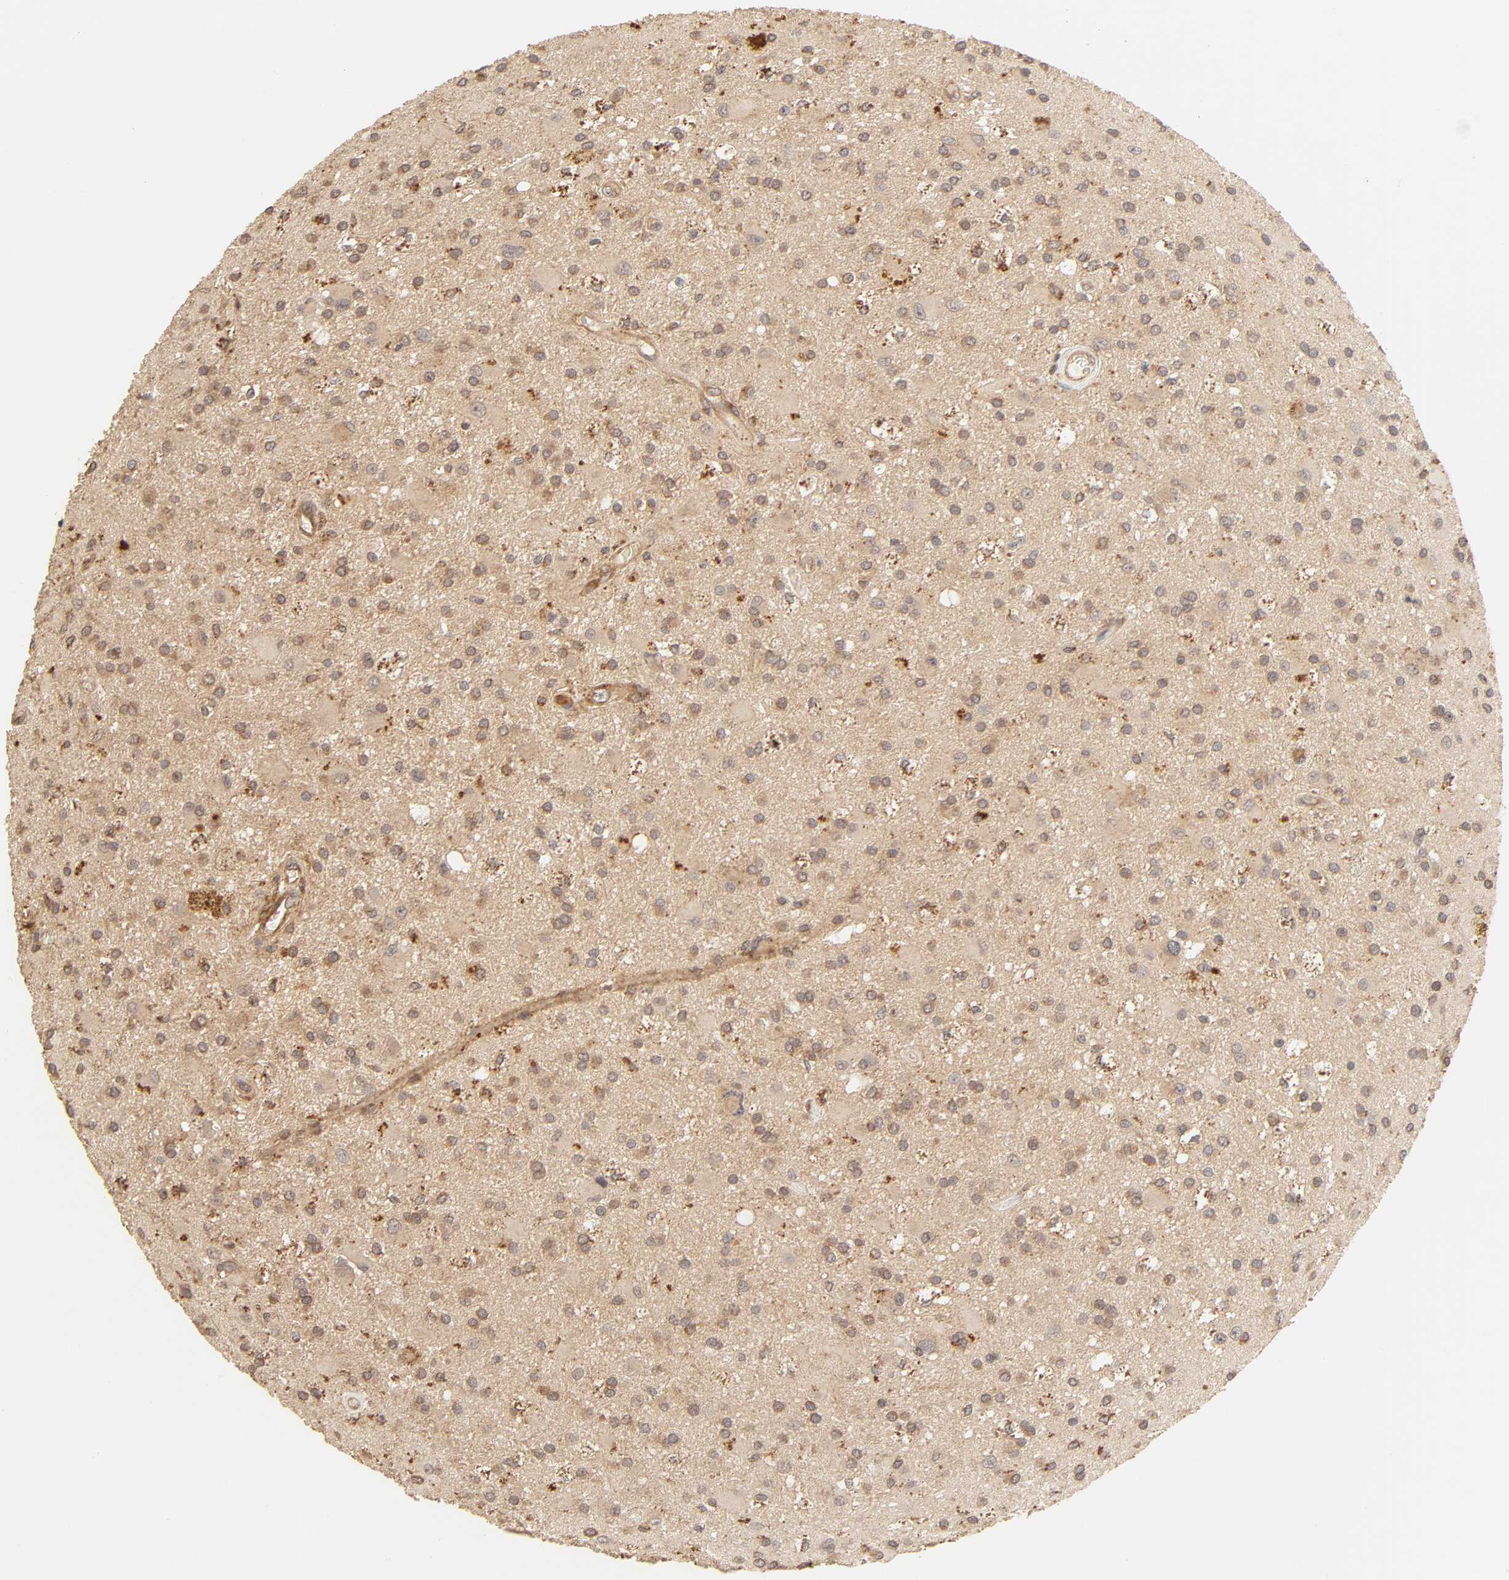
{"staining": {"intensity": "strong", "quantity": ">75%", "location": "cytoplasmic/membranous"}, "tissue": "glioma", "cell_type": "Tumor cells", "image_type": "cancer", "snomed": [{"axis": "morphology", "description": "Glioma, malignant, Low grade"}, {"axis": "topography", "description": "Brain"}], "caption": "Tumor cells show high levels of strong cytoplasmic/membranous expression in about >75% of cells in malignant glioma (low-grade).", "gene": "EPS8", "patient": {"sex": "male", "age": 58}}